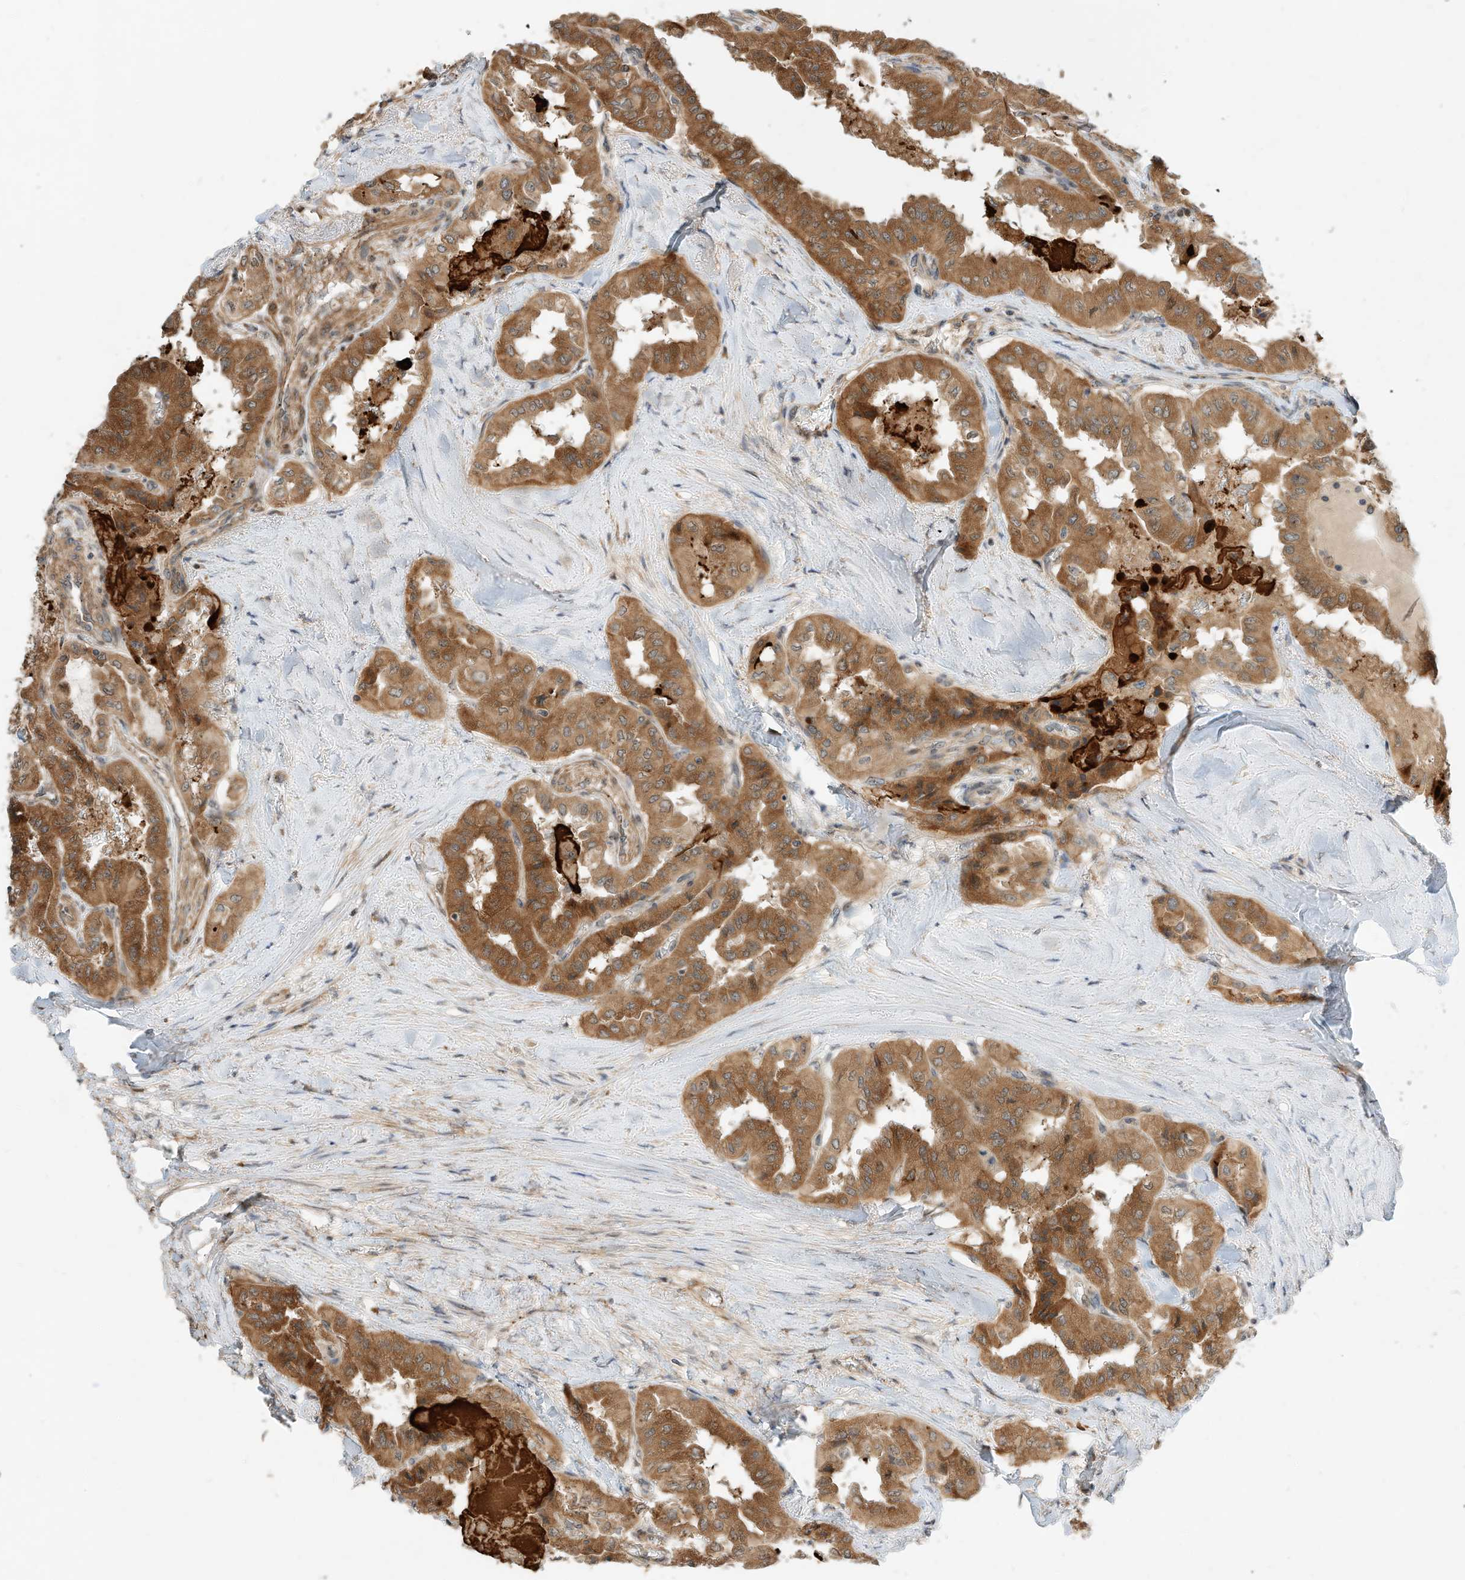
{"staining": {"intensity": "strong", "quantity": ">75%", "location": "cytoplasmic/membranous"}, "tissue": "thyroid cancer", "cell_type": "Tumor cells", "image_type": "cancer", "snomed": [{"axis": "morphology", "description": "Papillary adenocarcinoma, NOS"}, {"axis": "topography", "description": "Thyroid gland"}], "caption": "Thyroid papillary adenocarcinoma tissue demonstrates strong cytoplasmic/membranous positivity in about >75% of tumor cells Ihc stains the protein in brown and the nuclei are stained blue.", "gene": "CPAMD8", "patient": {"sex": "female", "age": 59}}